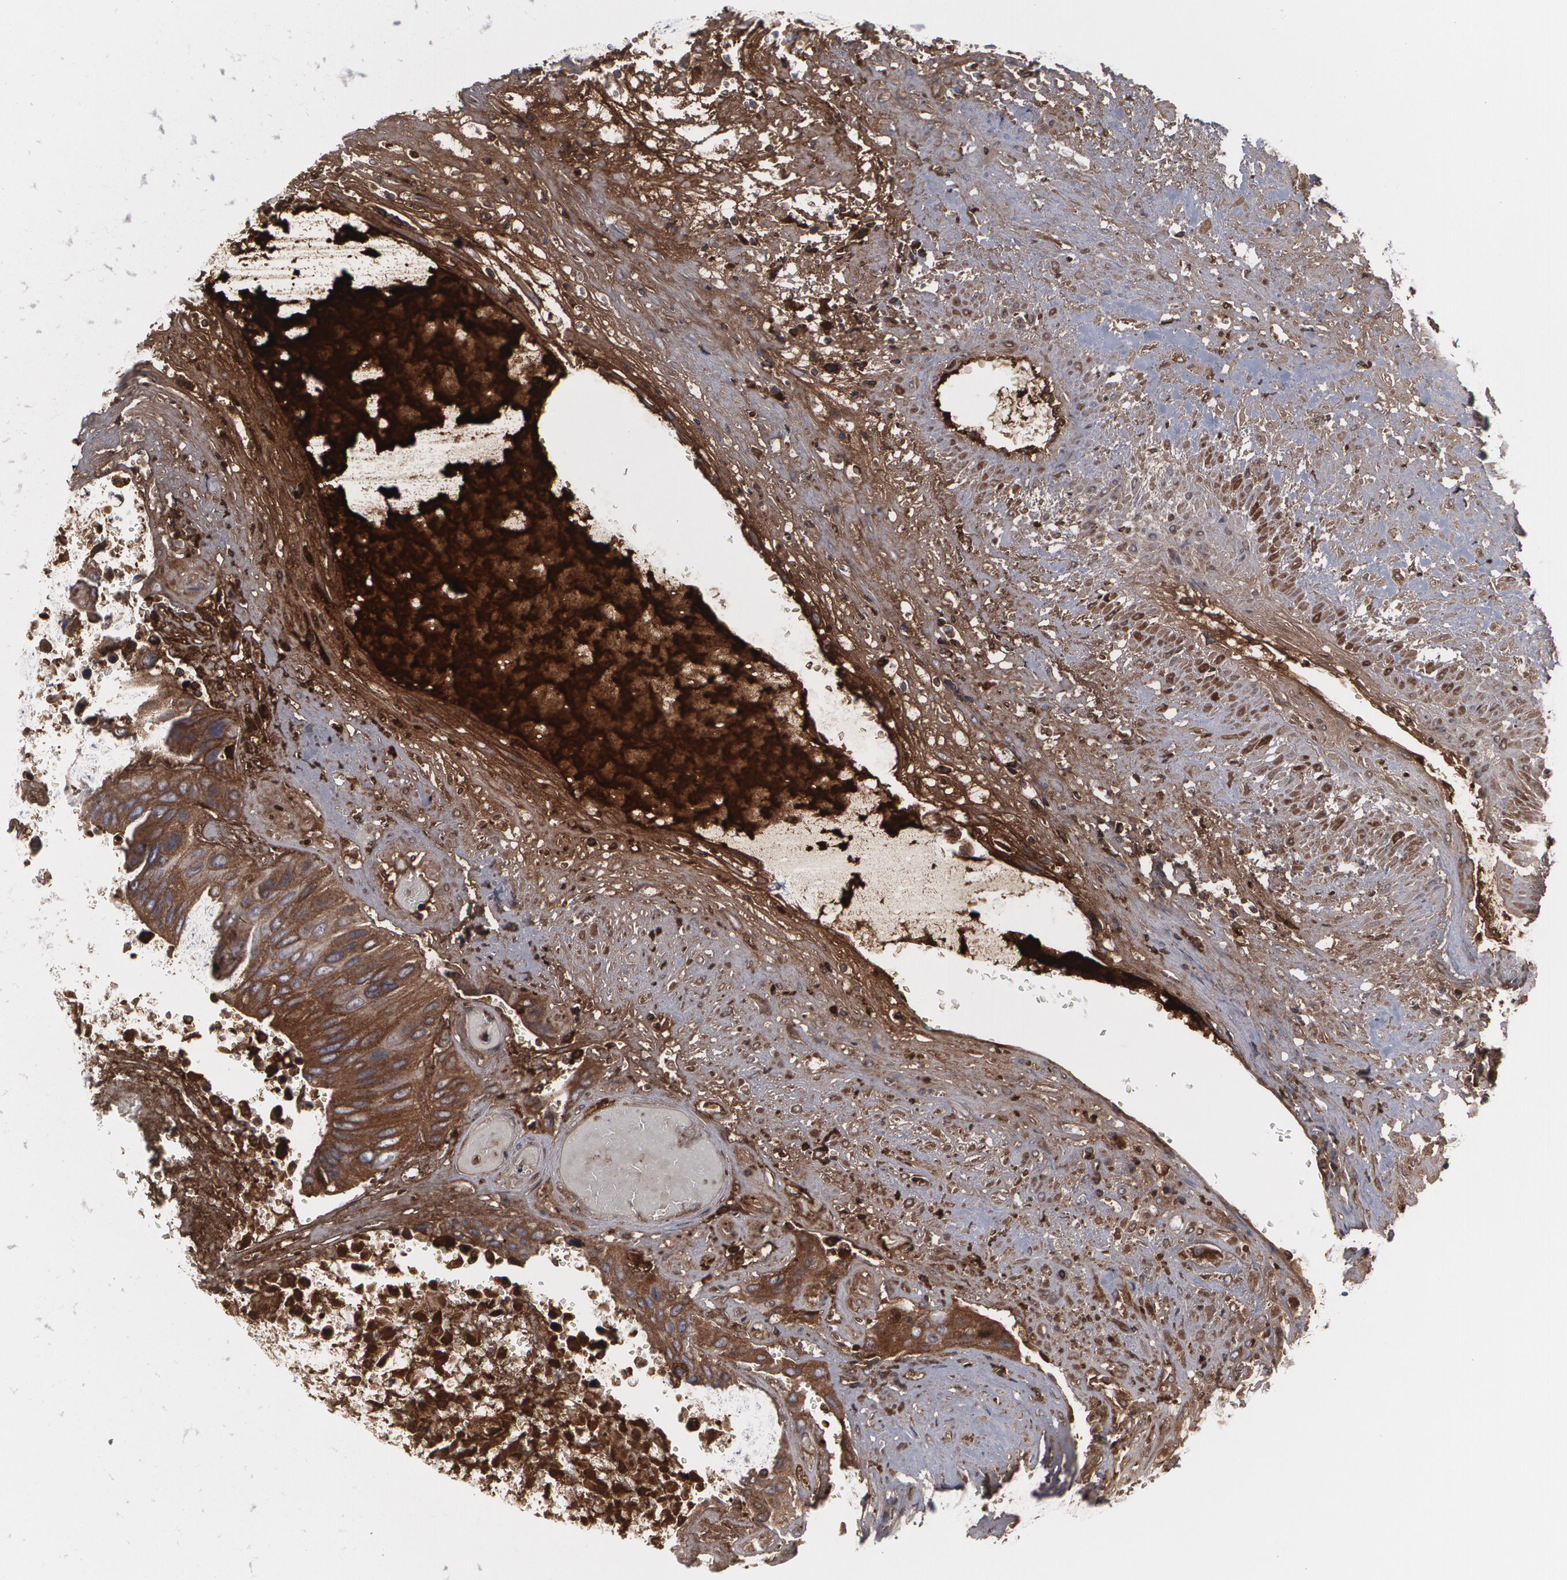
{"staining": {"intensity": "moderate", "quantity": "25%-75%", "location": "cytoplasmic/membranous"}, "tissue": "urothelial cancer", "cell_type": "Tumor cells", "image_type": "cancer", "snomed": [{"axis": "morphology", "description": "Urothelial carcinoma, High grade"}, {"axis": "topography", "description": "Urinary bladder"}], "caption": "Brown immunohistochemical staining in urothelial cancer reveals moderate cytoplasmic/membranous positivity in about 25%-75% of tumor cells.", "gene": "LRG1", "patient": {"sex": "male", "age": 66}}